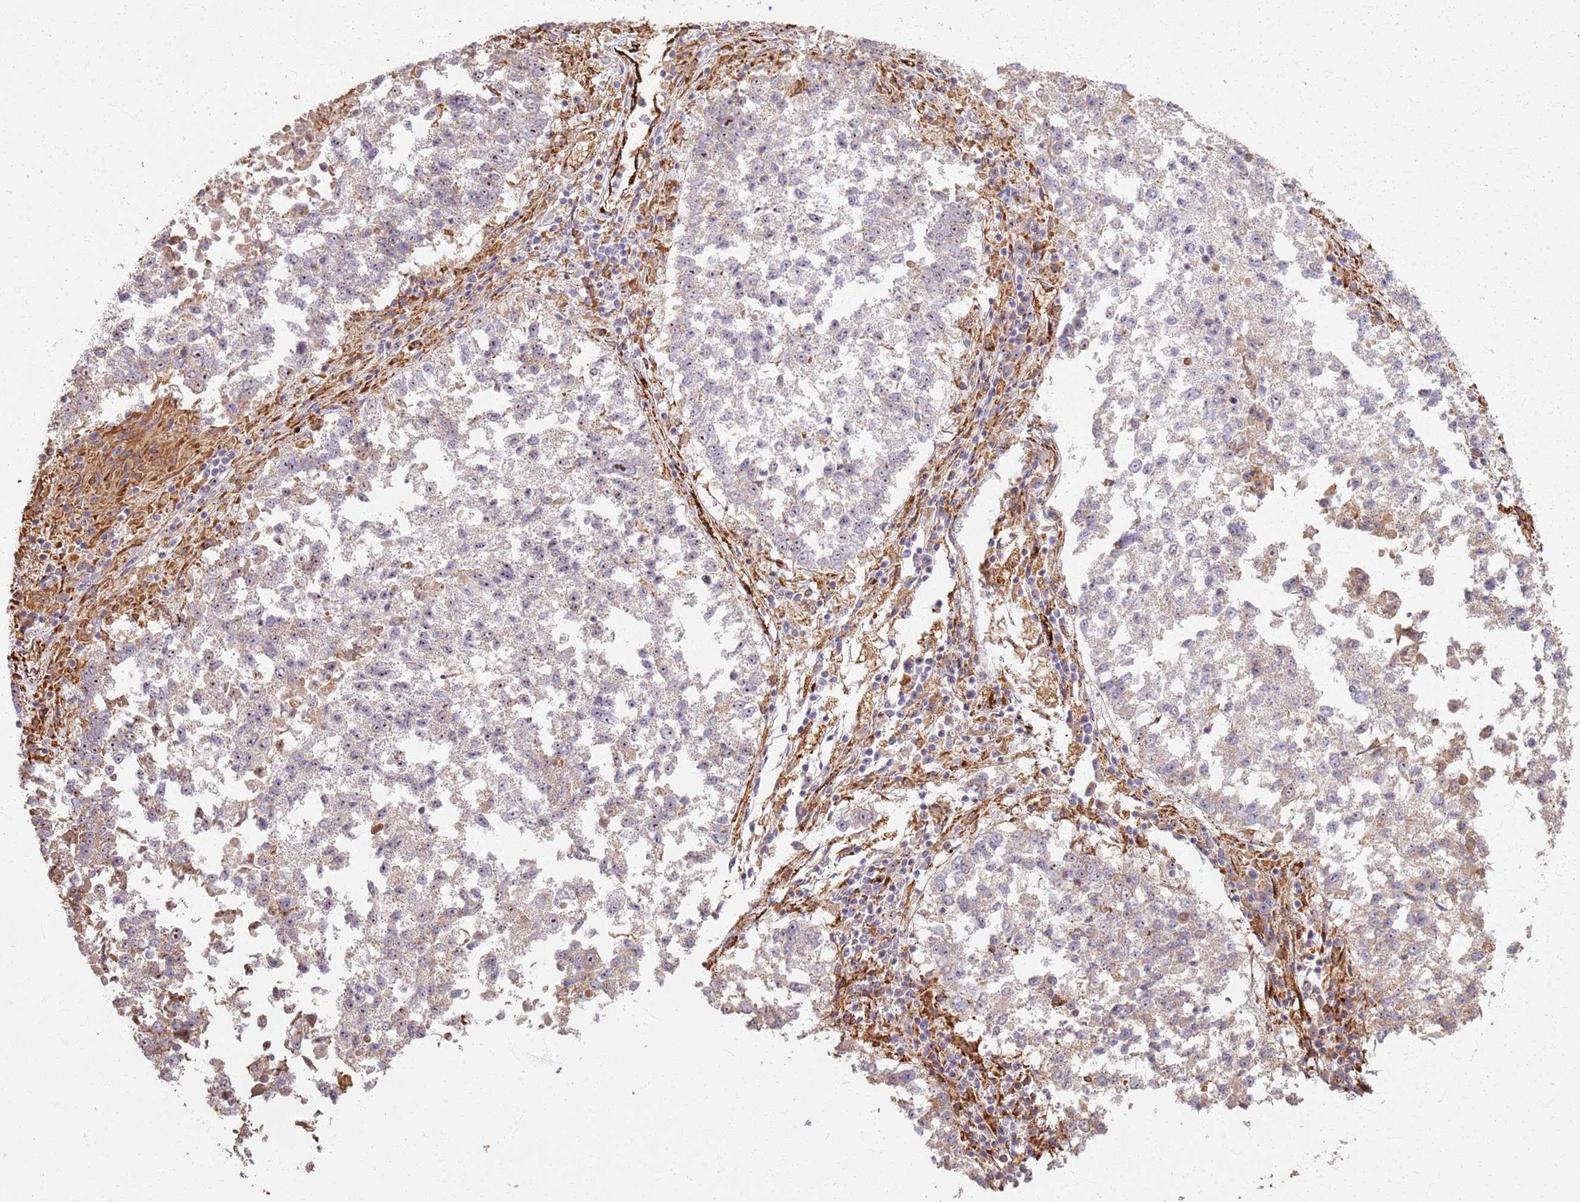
{"staining": {"intensity": "weak", "quantity": "25%-75%", "location": "nuclear"}, "tissue": "lung cancer", "cell_type": "Tumor cells", "image_type": "cancer", "snomed": [{"axis": "morphology", "description": "Squamous cell carcinoma, NOS"}, {"axis": "topography", "description": "Lung"}], "caption": "Immunohistochemistry (DAB) staining of lung squamous cell carcinoma demonstrates weak nuclear protein positivity in approximately 25%-75% of tumor cells.", "gene": "KRI1", "patient": {"sex": "male", "age": 73}}